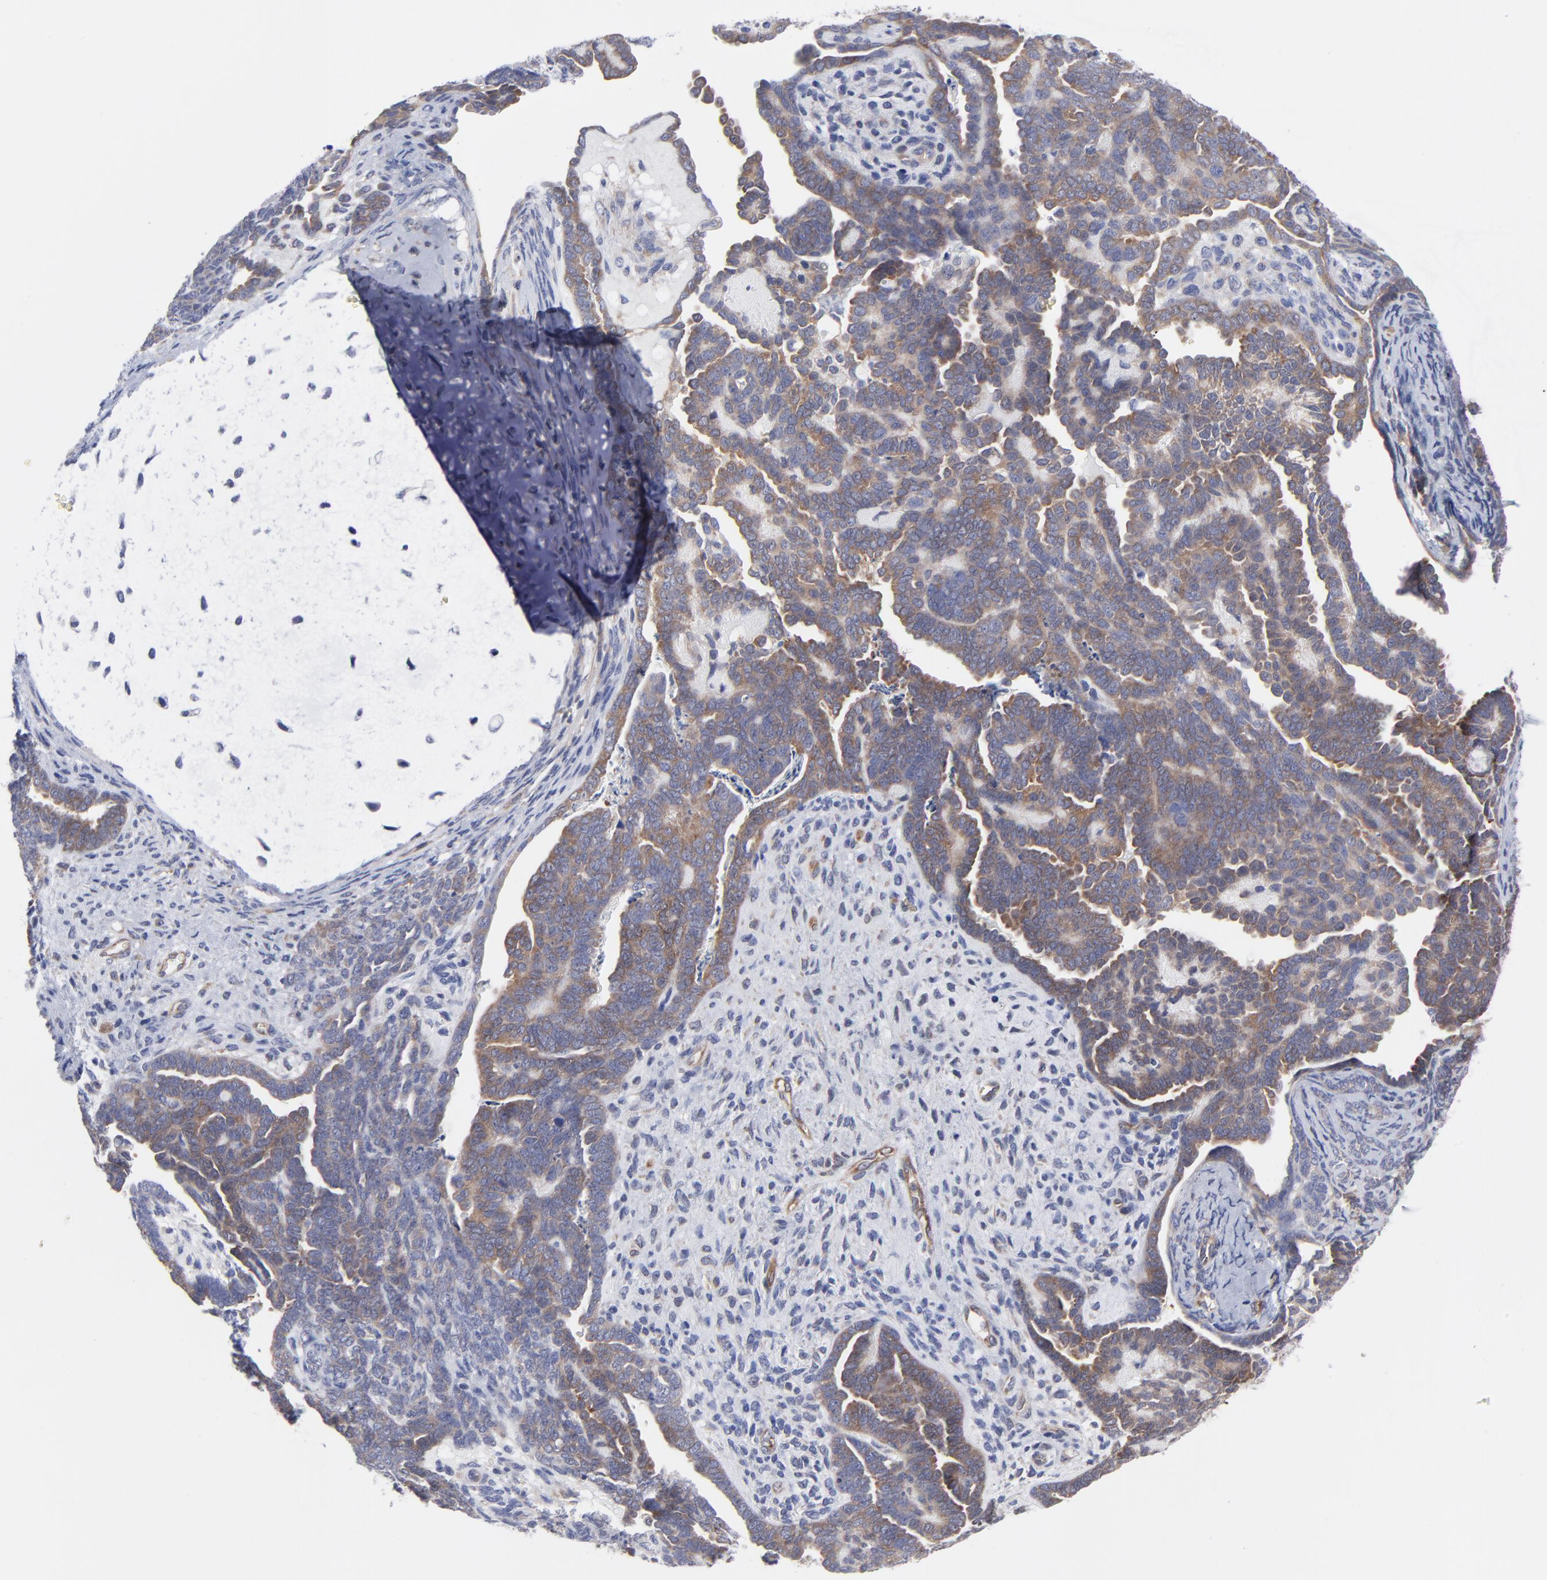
{"staining": {"intensity": "weak", "quantity": "25%-75%", "location": "cytoplasmic/membranous"}, "tissue": "endometrial cancer", "cell_type": "Tumor cells", "image_type": "cancer", "snomed": [{"axis": "morphology", "description": "Neoplasm, malignant, NOS"}, {"axis": "topography", "description": "Endometrium"}], "caption": "Weak cytoplasmic/membranous protein expression is seen in about 25%-75% of tumor cells in malignant neoplasm (endometrial).", "gene": "NFKBIA", "patient": {"sex": "female", "age": 74}}